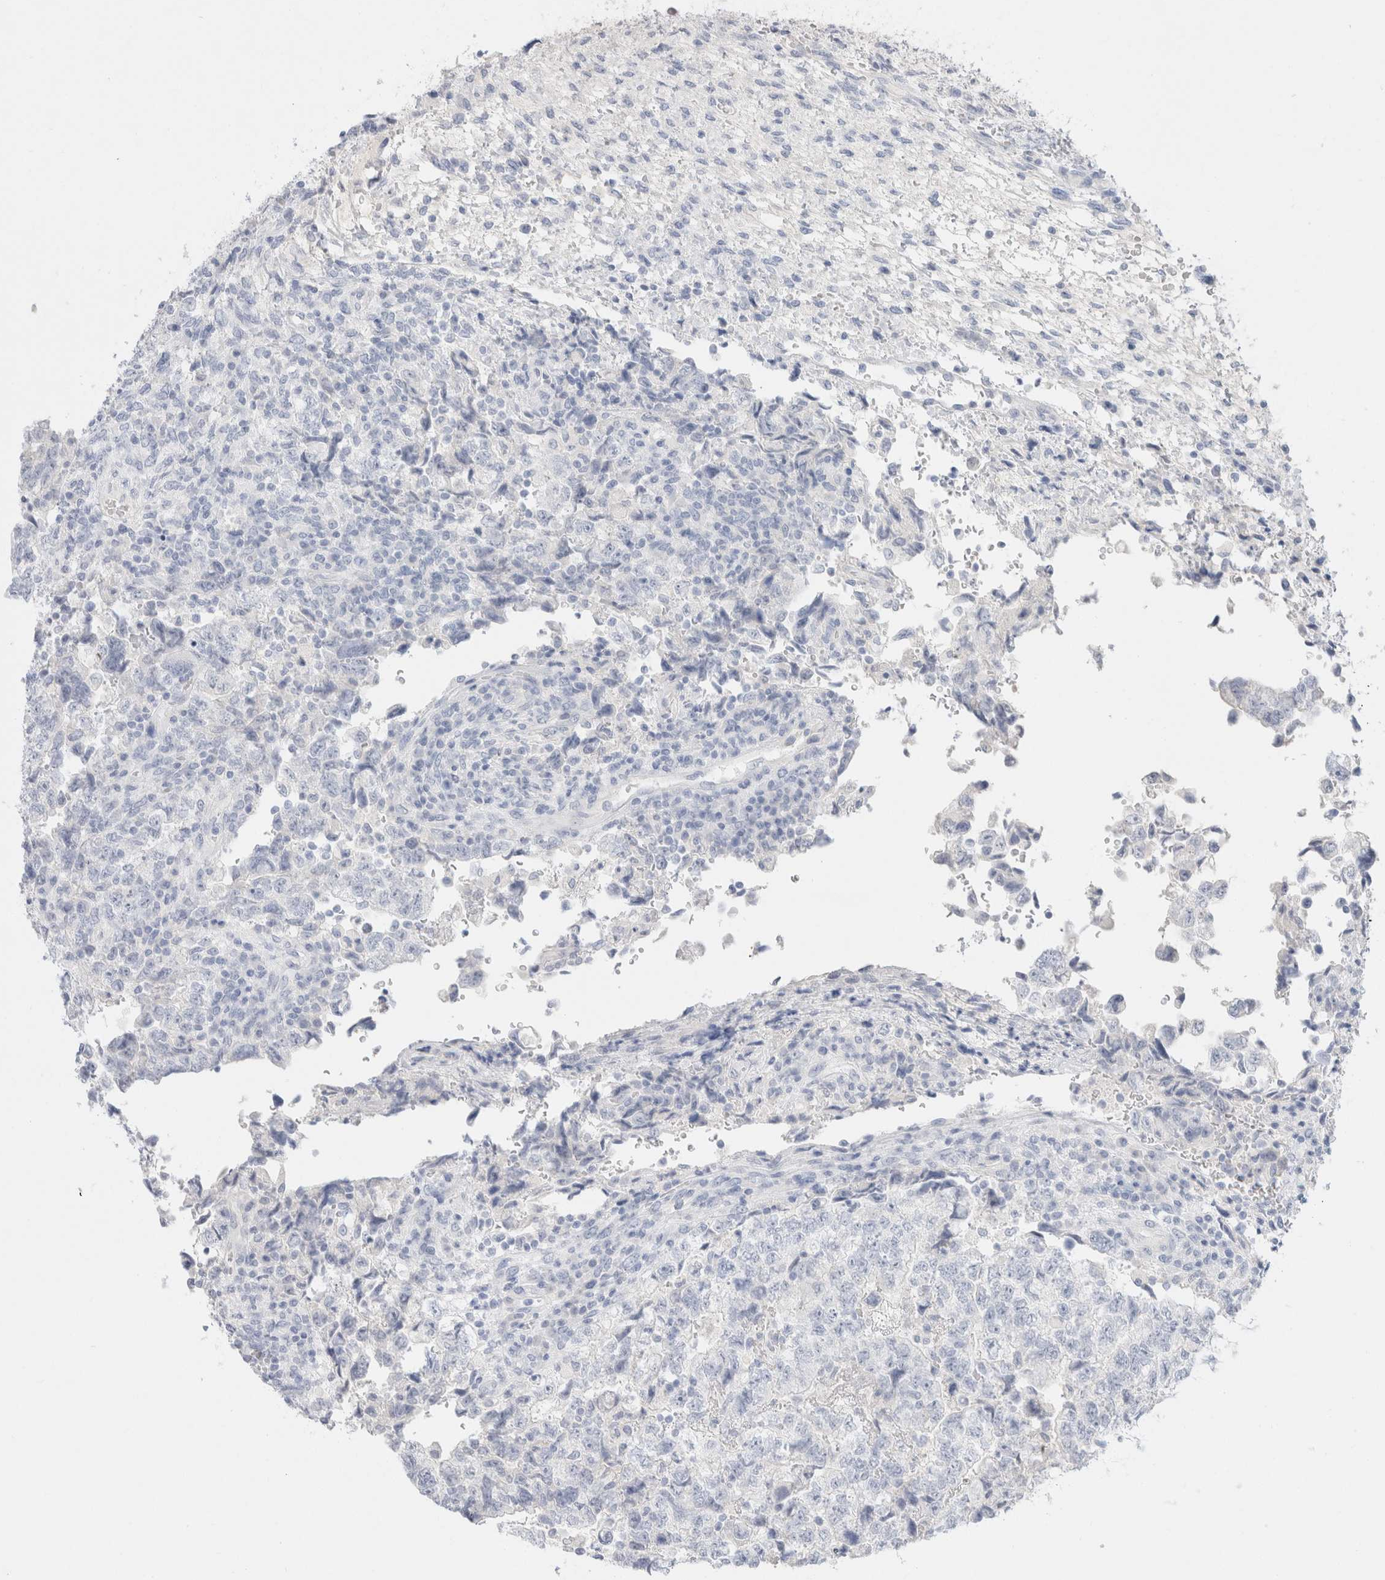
{"staining": {"intensity": "negative", "quantity": "none", "location": "none"}, "tissue": "testis cancer", "cell_type": "Tumor cells", "image_type": "cancer", "snomed": [{"axis": "morphology", "description": "Normal tissue, NOS"}, {"axis": "morphology", "description": "Carcinoma, Embryonal, NOS"}, {"axis": "topography", "description": "Testis"}], "caption": "The immunohistochemistry image has no significant staining in tumor cells of testis cancer (embryonal carcinoma) tissue.", "gene": "CPQ", "patient": {"sex": "male", "age": 36}}